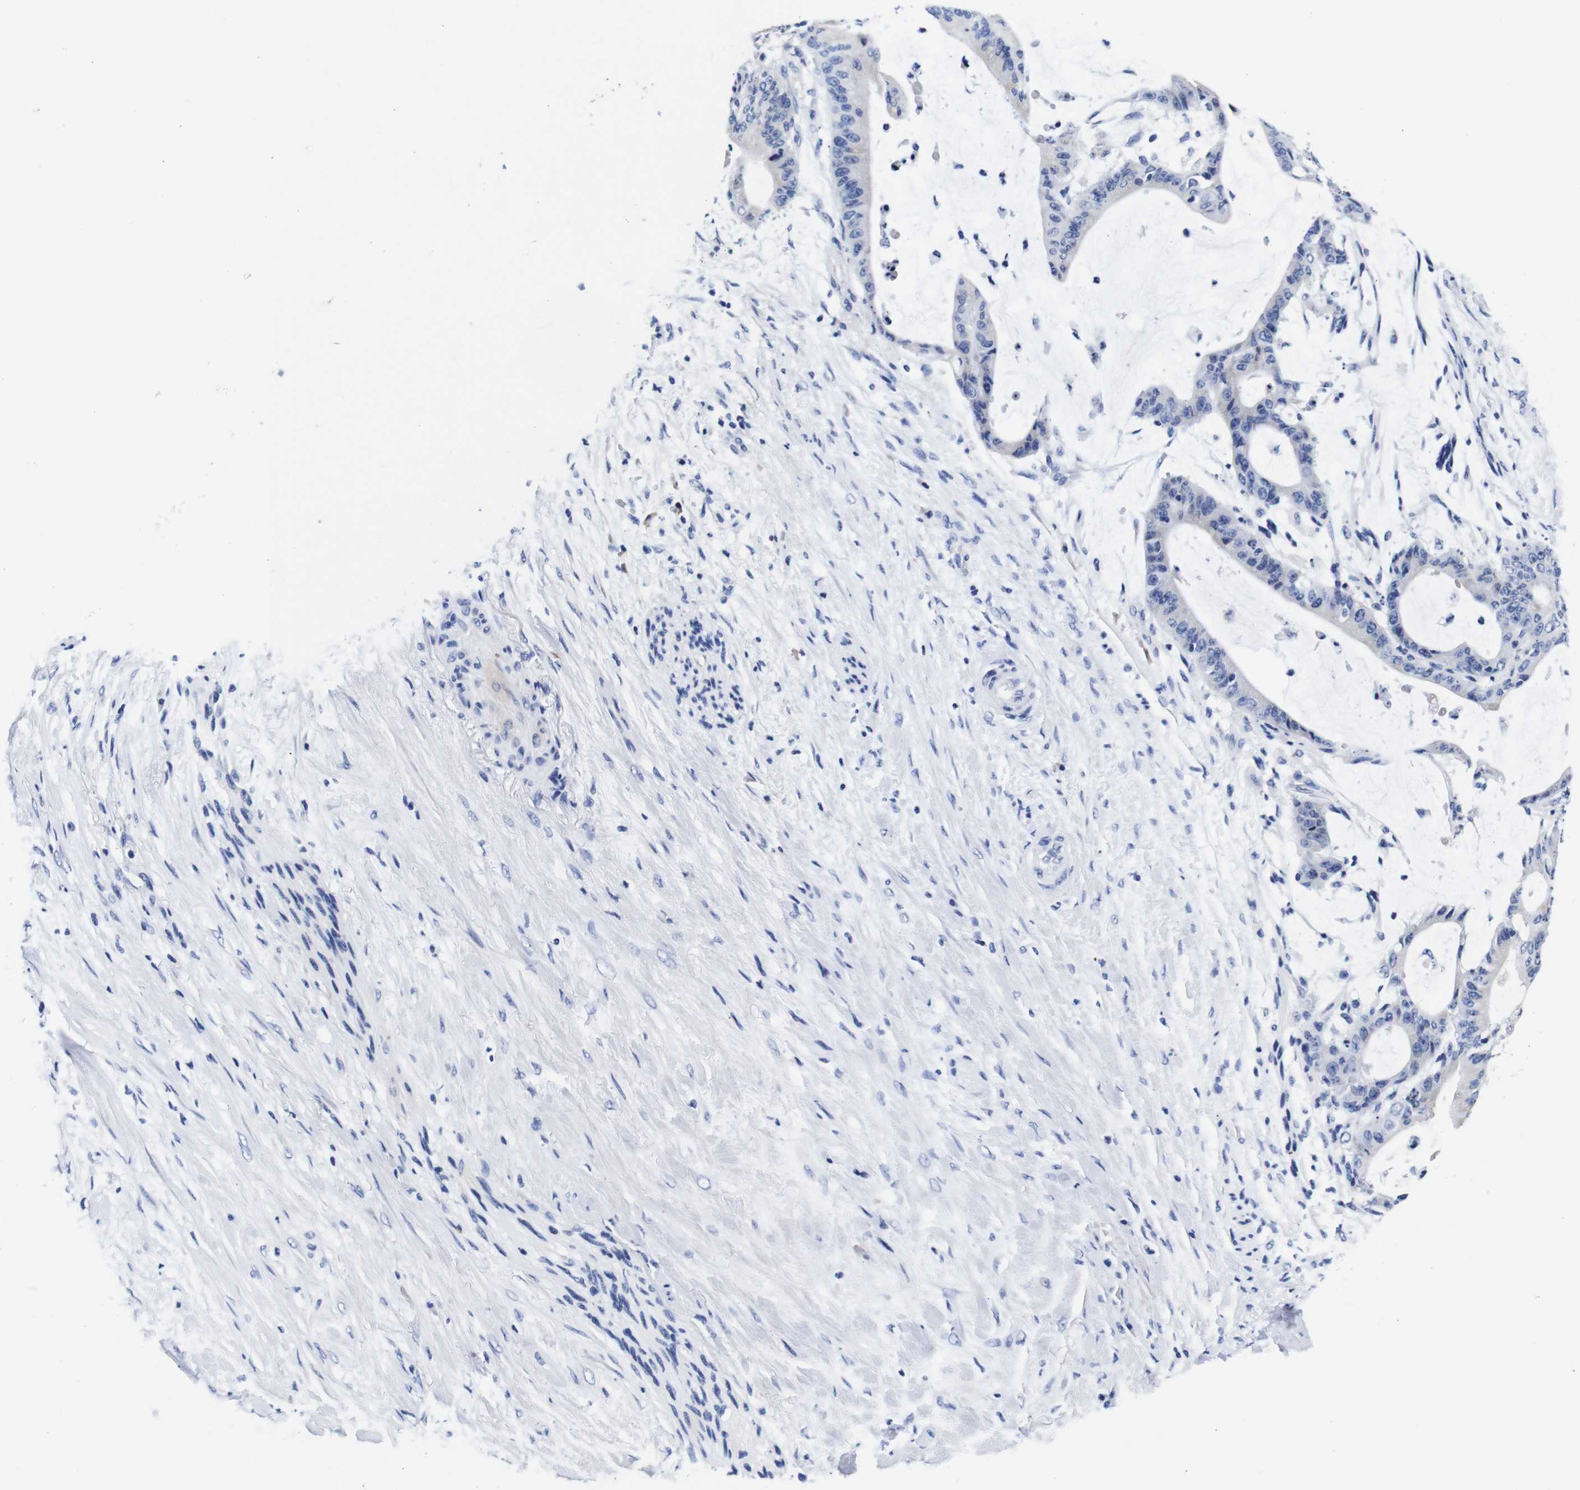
{"staining": {"intensity": "negative", "quantity": "none", "location": "none"}, "tissue": "liver cancer", "cell_type": "Tumor cells", "image_type": "cancer", "snomed": [{"axis": "morphology", "description": "Cholangiocarcinoma"}, {"axis": "topography", "description": "Liver"}], "caption": "A photomicrograph of liver cancer (cholangiocarcinoma) stained for a protein exhibits no brown staining in tumor cells.", "gene": "CLEC4G", "patient": {"sex": "female", "age": 73}}